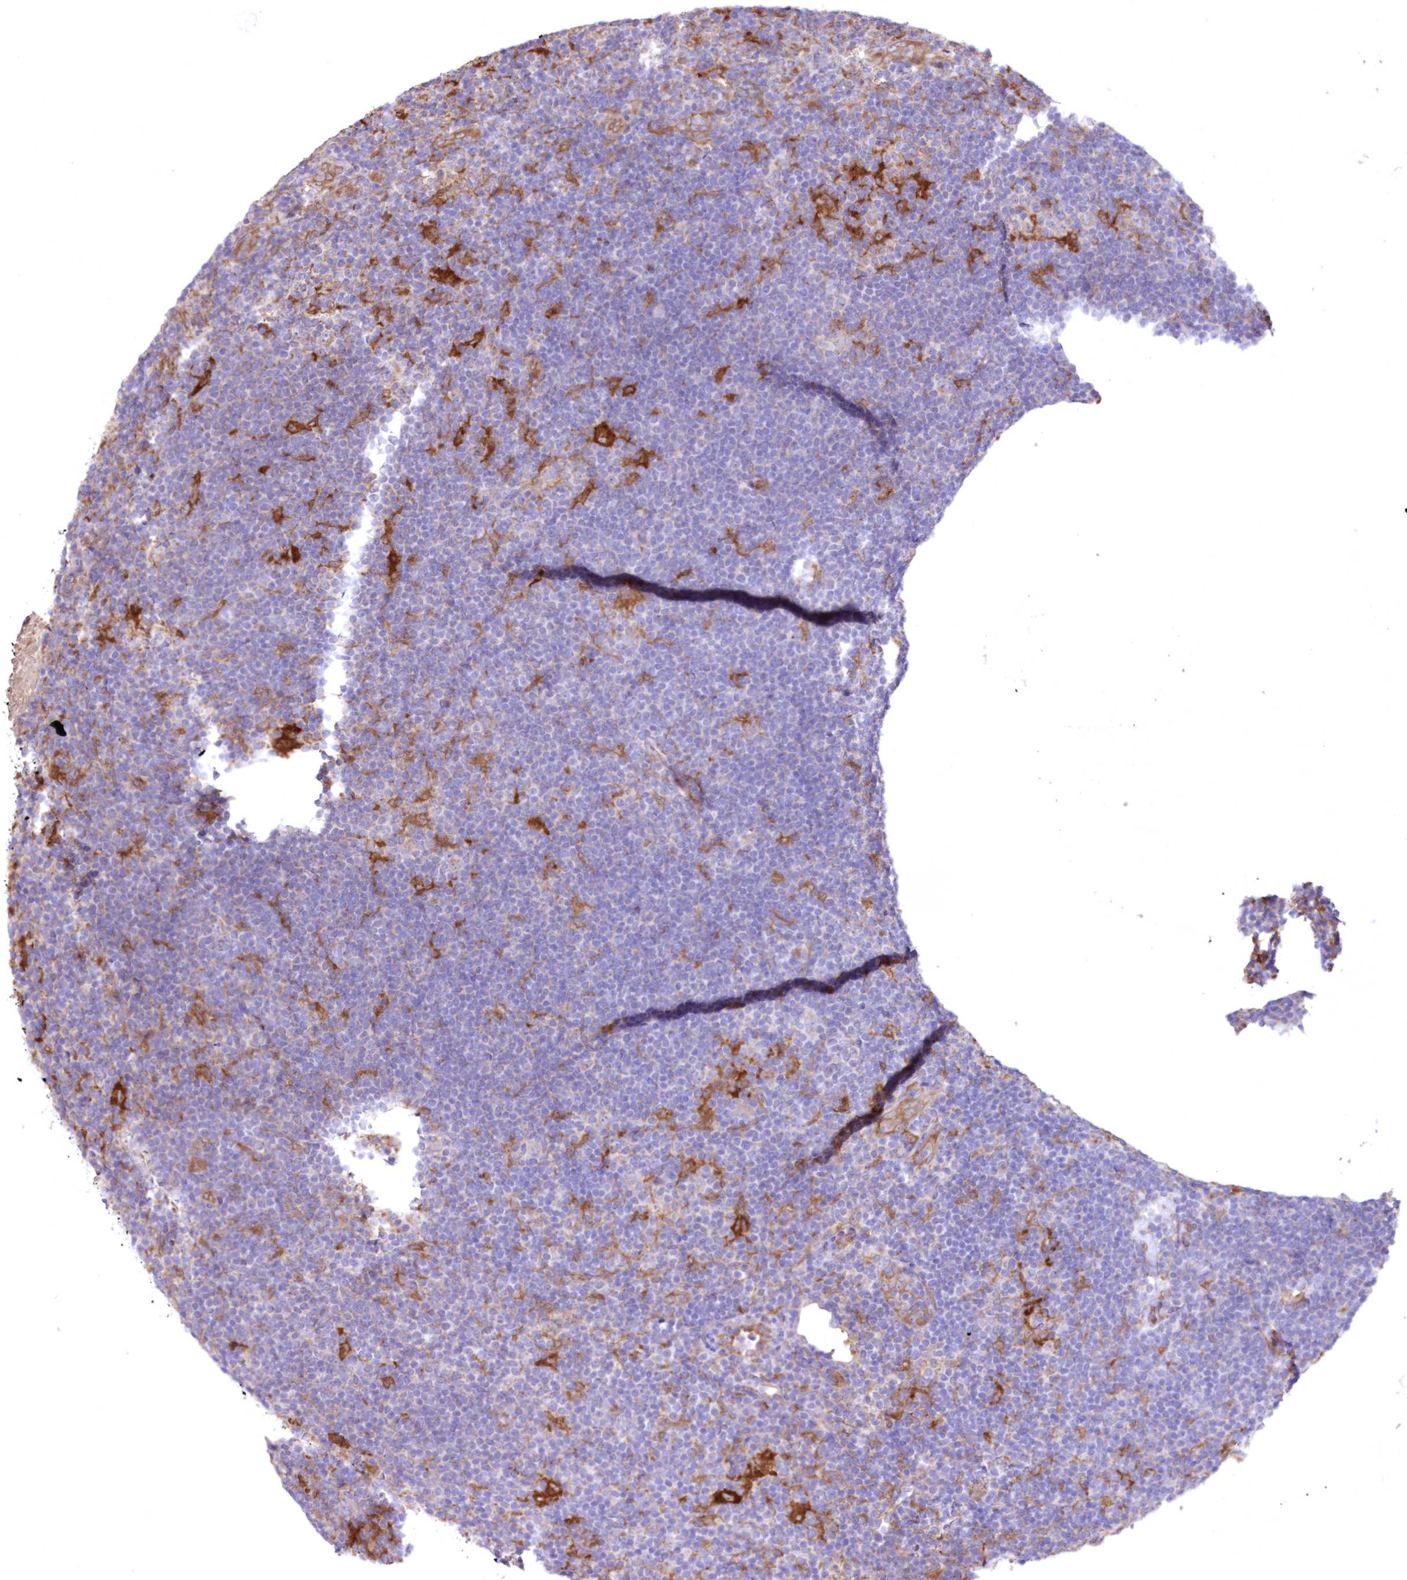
{"staining": {"intensity": "strong", "quantity": "25%-75%", "location": "cytoplasmic/membranous"}, "tissue": "lymphoma", "cell_type": "Tumor cells", "image_type": "cancer", "snomed": [{"axis": "morphology", "description": "Hodgkin's disease, NOS"}, {"axis": "topography", "description": "Lymph node"}], "caption": "Protein expression by immunohistochemistry shows strong cytoplasmic/membranous staining in approximately 25%-75% of tumor cells in Hodgkin's disease. Using DAB (brown) and hematoxylin (blue) stains, captured at high magnification using brightfield microscopy.", "gene": "FCHO2", "patient": {"sex": "female", "age": 57}}